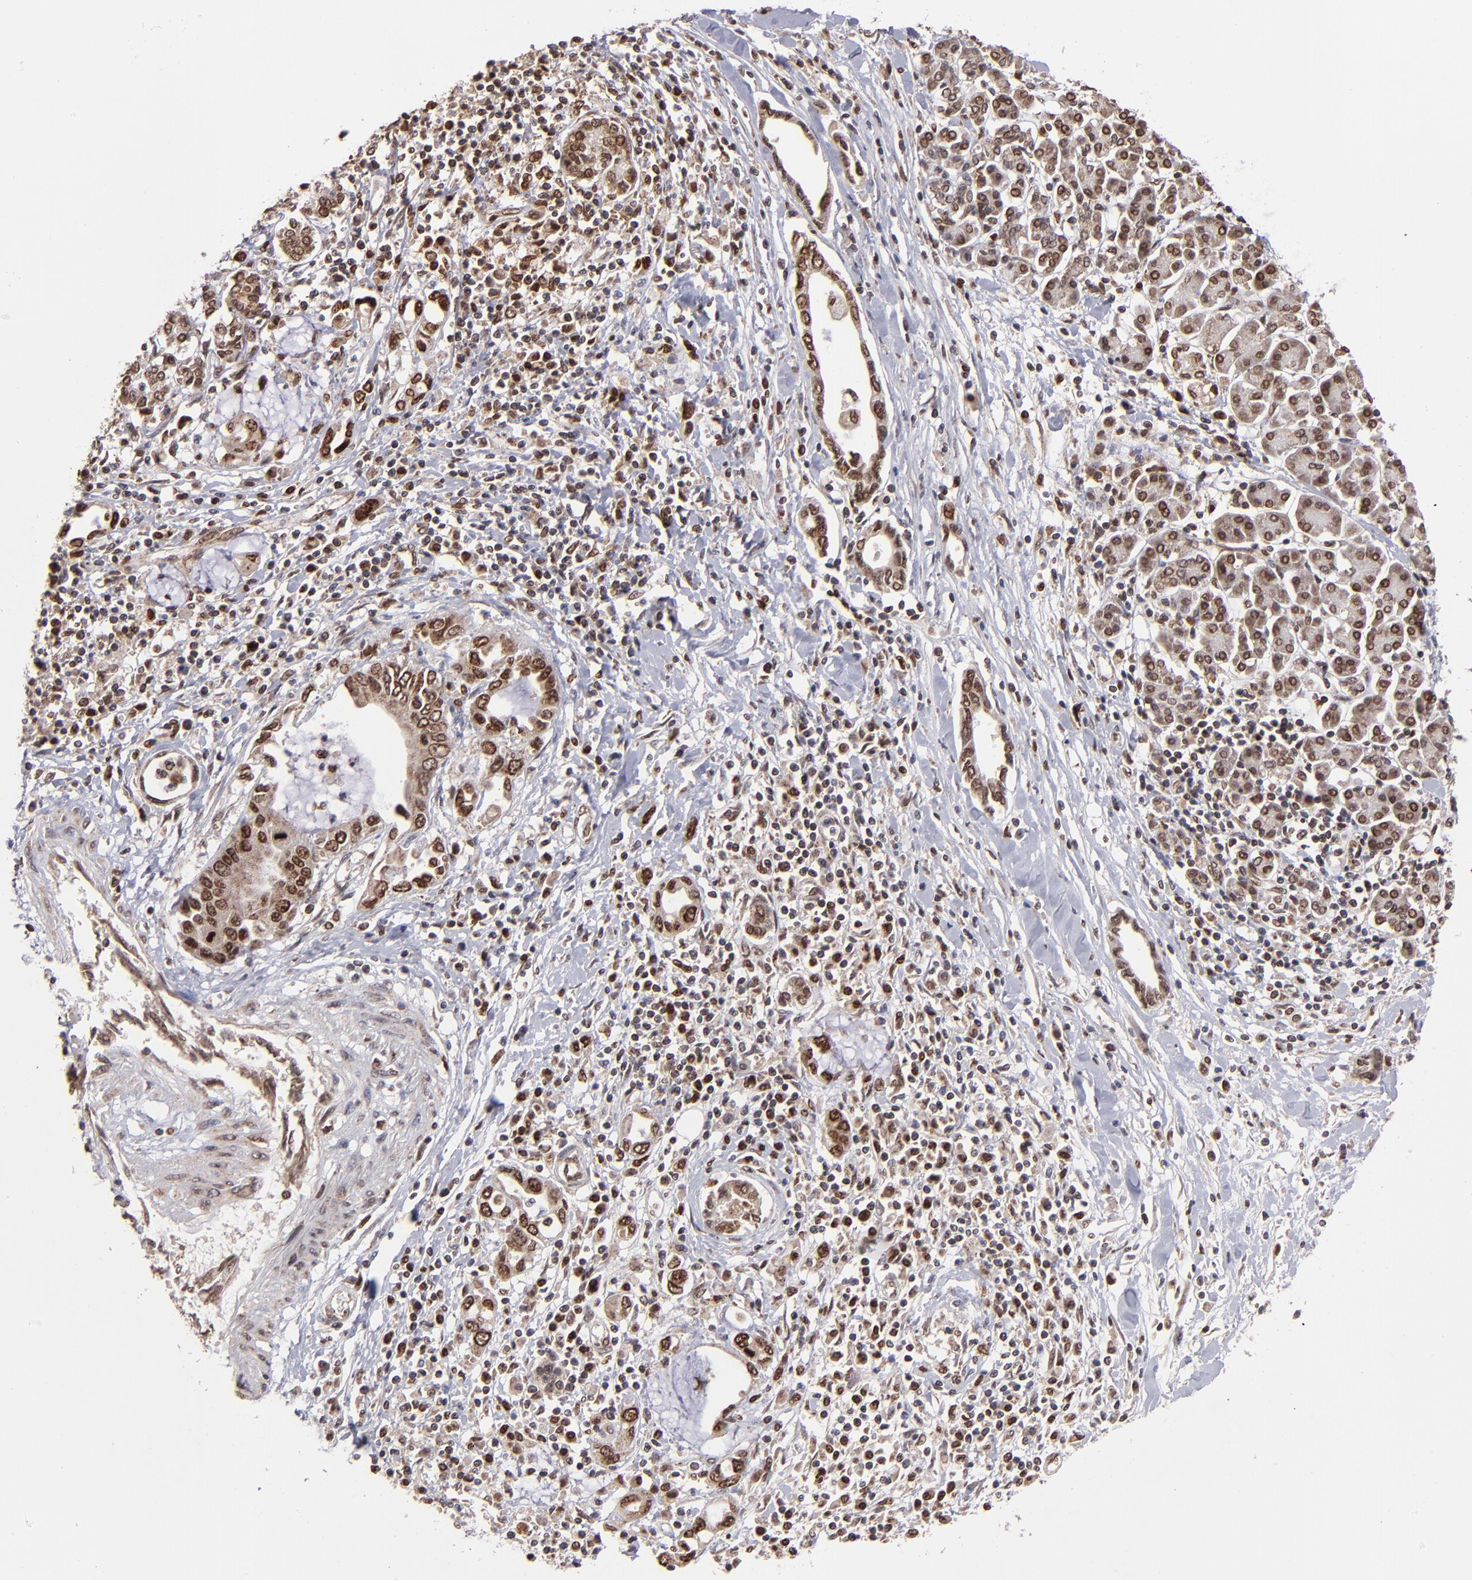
{"staining": {"intensity": "moderate", "quantity": ">75%", "location": "cytoplasmic/membranous,nuclear"}, "tissue": "pancreatic cancer", "cell_type": "Tumor cells", "image_type": "cancer", "snomed": [{"axis": "morphology", "description": "Adenocarcinoma, NOS"}, {"axis": "topography", "description": "Pancreas"}], "caption": "Brown immunohistochemical staining in human pancreatic adenocarcinoma demonstrates moderate cytoplasmic/membranous and nuclear staining in approximately >75% of tumor cells. (Brightfield microscopy of DAB IHC at high magnification).", "gene": "TOP1MT", "patient": {"sex": "female", "age": 57}}